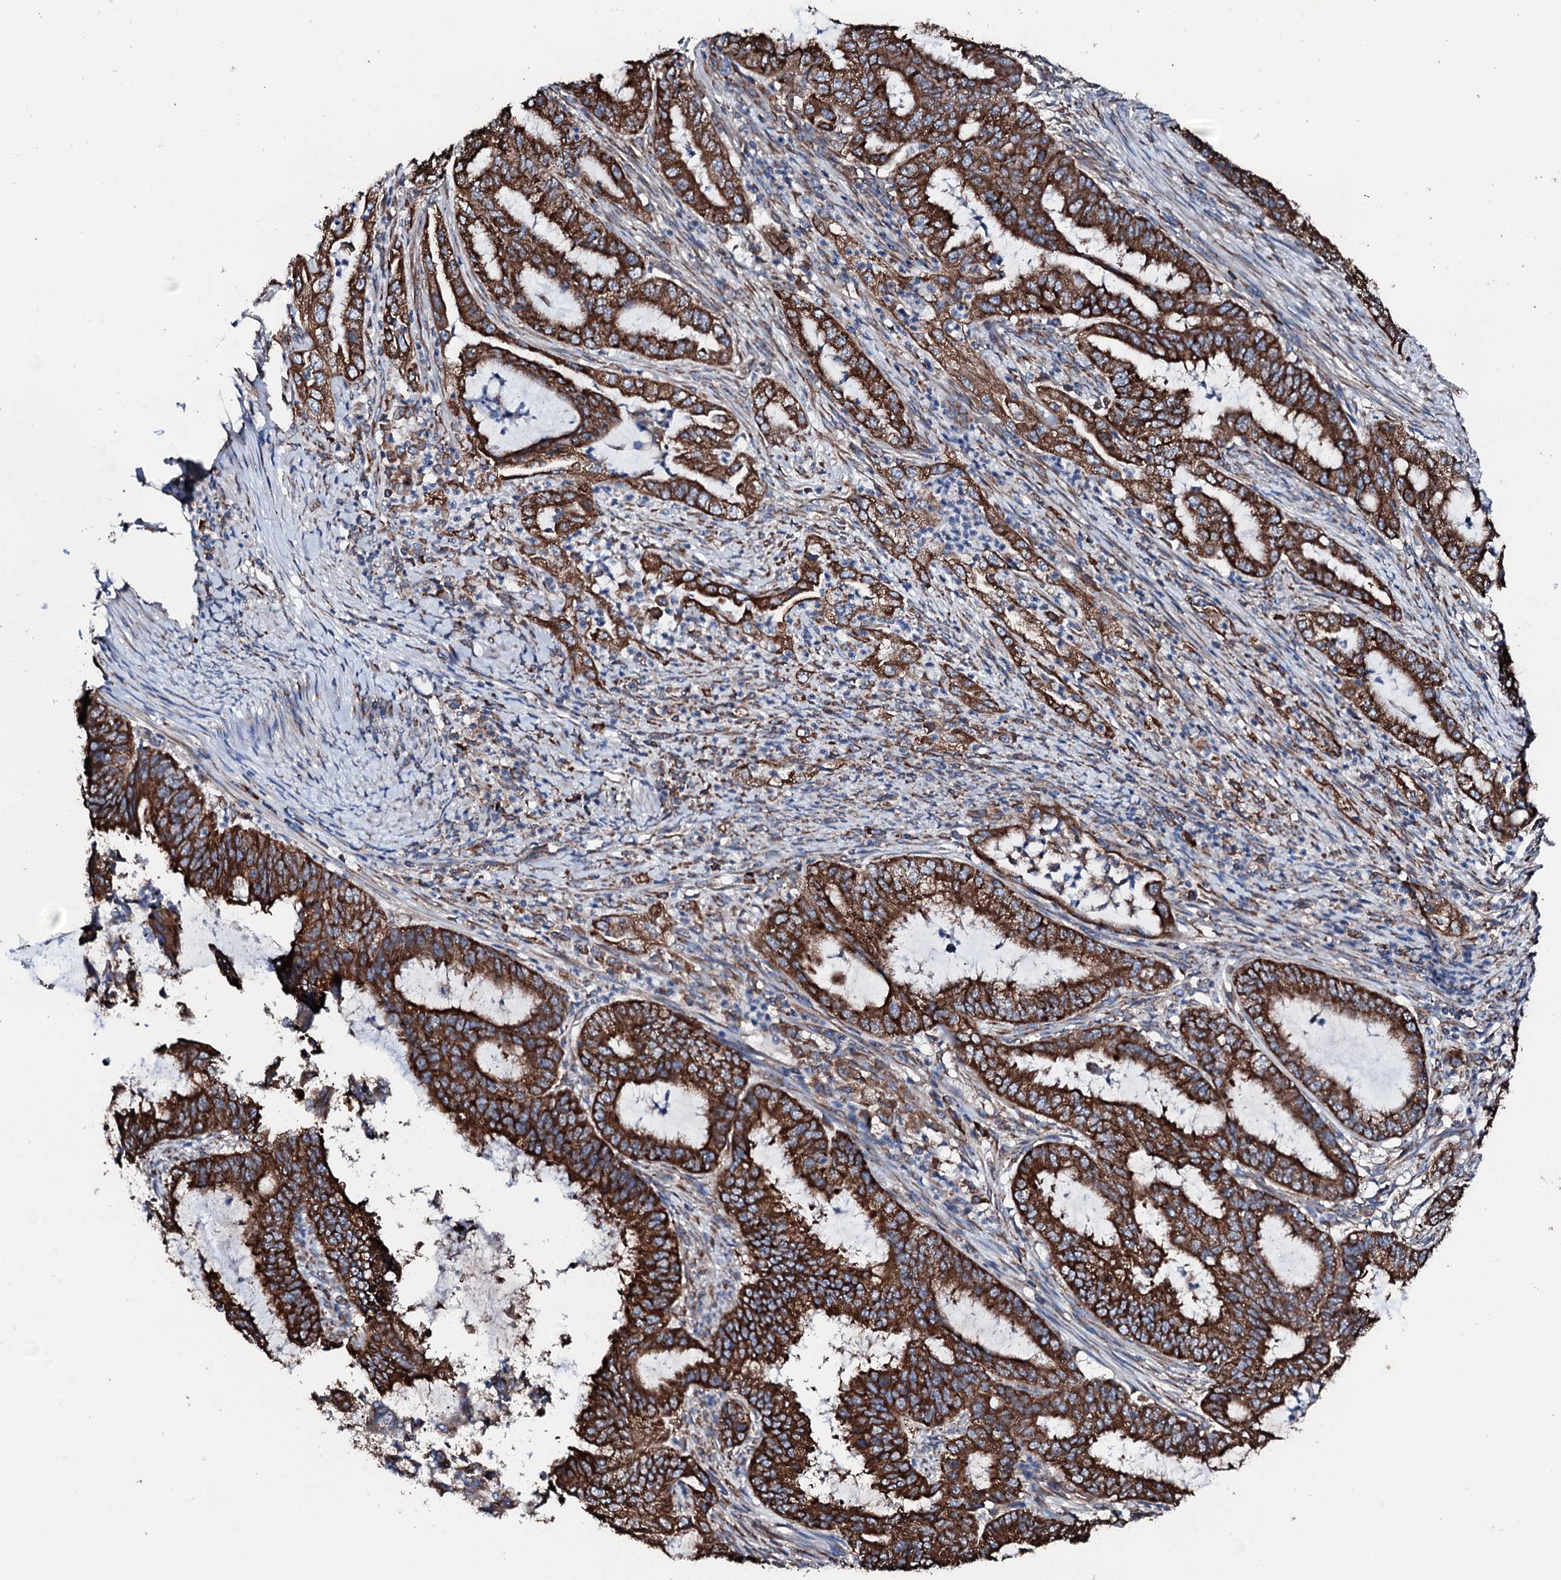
{"staining": {"intensity": "strong", "quantity": ">75%", "location": "cytoplasmic/membranous"}, "tissue": "endometrial cancer", "cell_type": "Tumor cells", "image_type": "cancer", "snomed": [{"axis": "morphology", "description": "Adenocarcinoma, NOS"}, {"axis": "topography", "description": "Endometrium"}], "caption": "Adenocarcinoma (endometrial) tissue exhibits strong cytoplasmic/membranous expression in about >75% of tumor cells", "gene": "AMDHD1", "patient": {"sex": "female", "age": 51}}